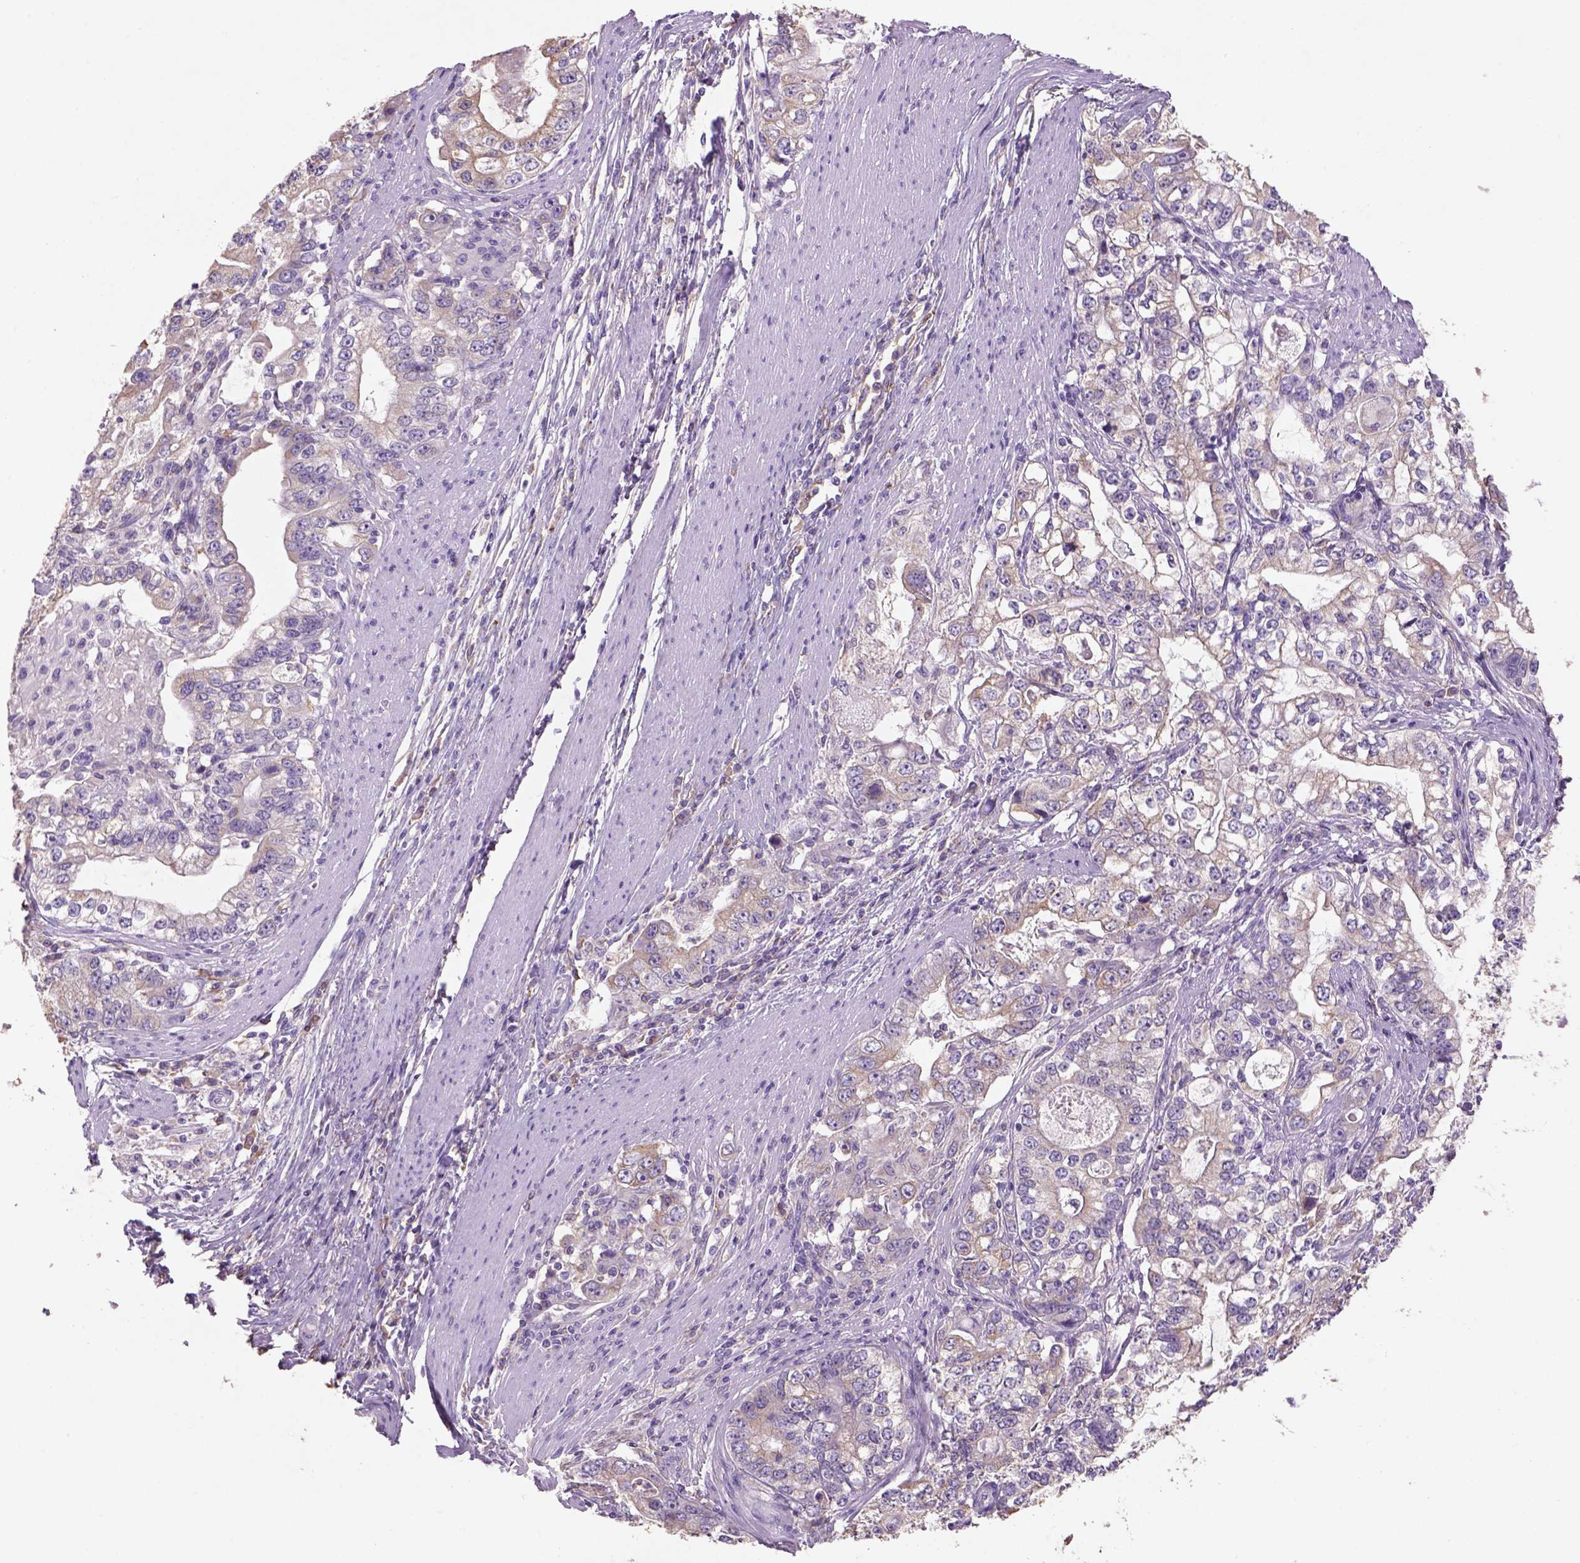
{"staining": {"intensity": "weak", "quantity": ">75%", "location": "cytoplasmic/membranous"}, "tissue": "stomach cancer", "cell_type": "Tumor cells", "image_type": "cancer", "snomed": [{"axis": "morphology", "description": "Adenocarcinoma, NOS"}, {"axis": "topography", "description": "Stomach, lower"}], "caption": "Protein expression by immunohistochemistry (IHC) exhibits weak cytoplasmic/membranous positivity in about >75% of tumor cells in adenocarcinoma (stomach).", "gene": "NAALAD2", "patient": {"sex": "female", "age": 72}}